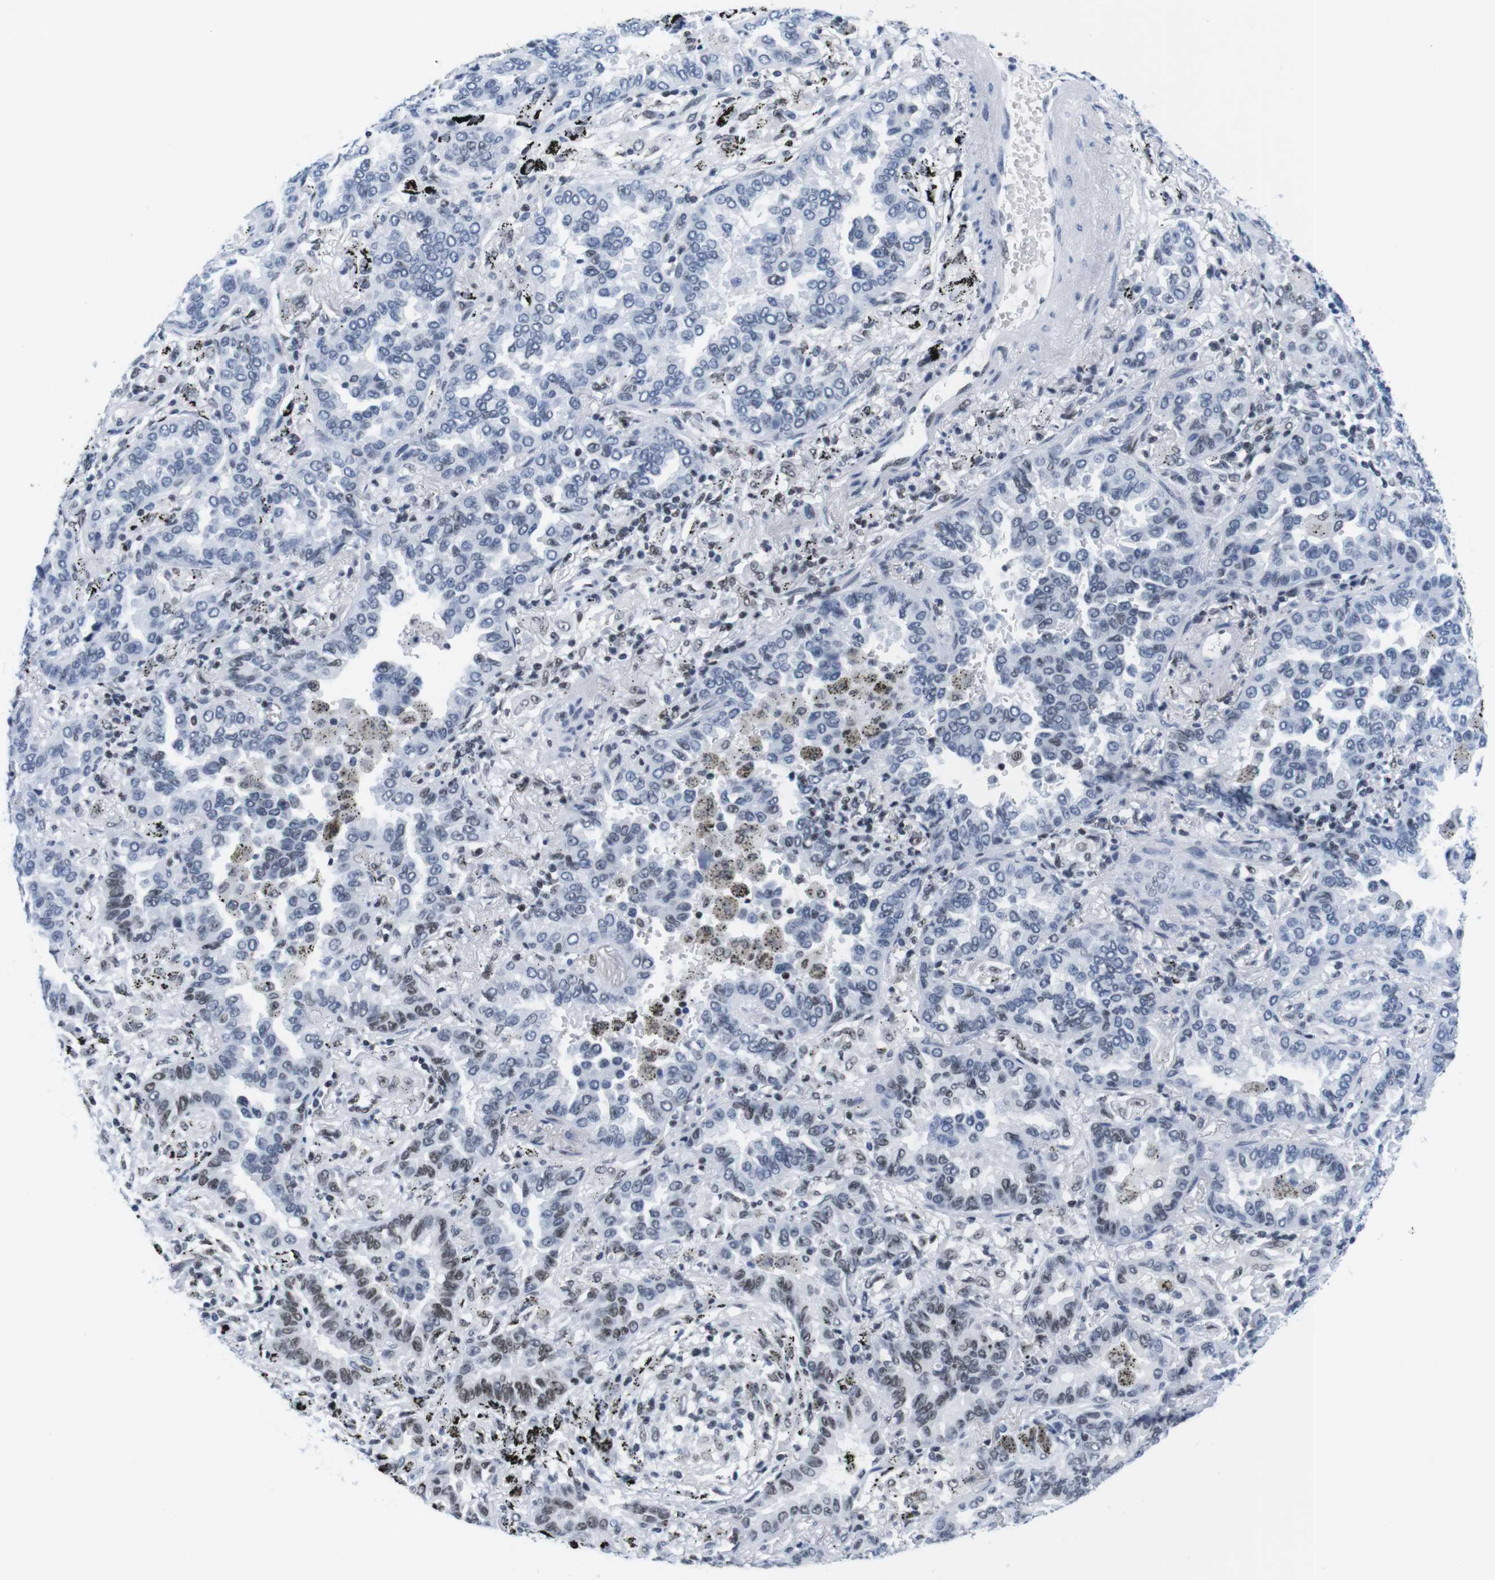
{"staining": {"intensity": "weak", "quantity": "<25%", "location": "nuclear"}, "tissue": "lung cancer", "cell_type": "Tumor cells", "image_type": "cancer", "snomed": [{"axis": "morphology", "description": "Normal tissue, NOS"}, {"axis": "morphology", "description": "Adenocarcinoma, NOS"}, {"axis": "topography", "description": "Lung"}], "caption": "Immunohistochemistry of human adenocarcinoma (lung) shows no expression in tumor cells.", "gene": "IFI16", "patient": {"sex": "male", "age": 59}}